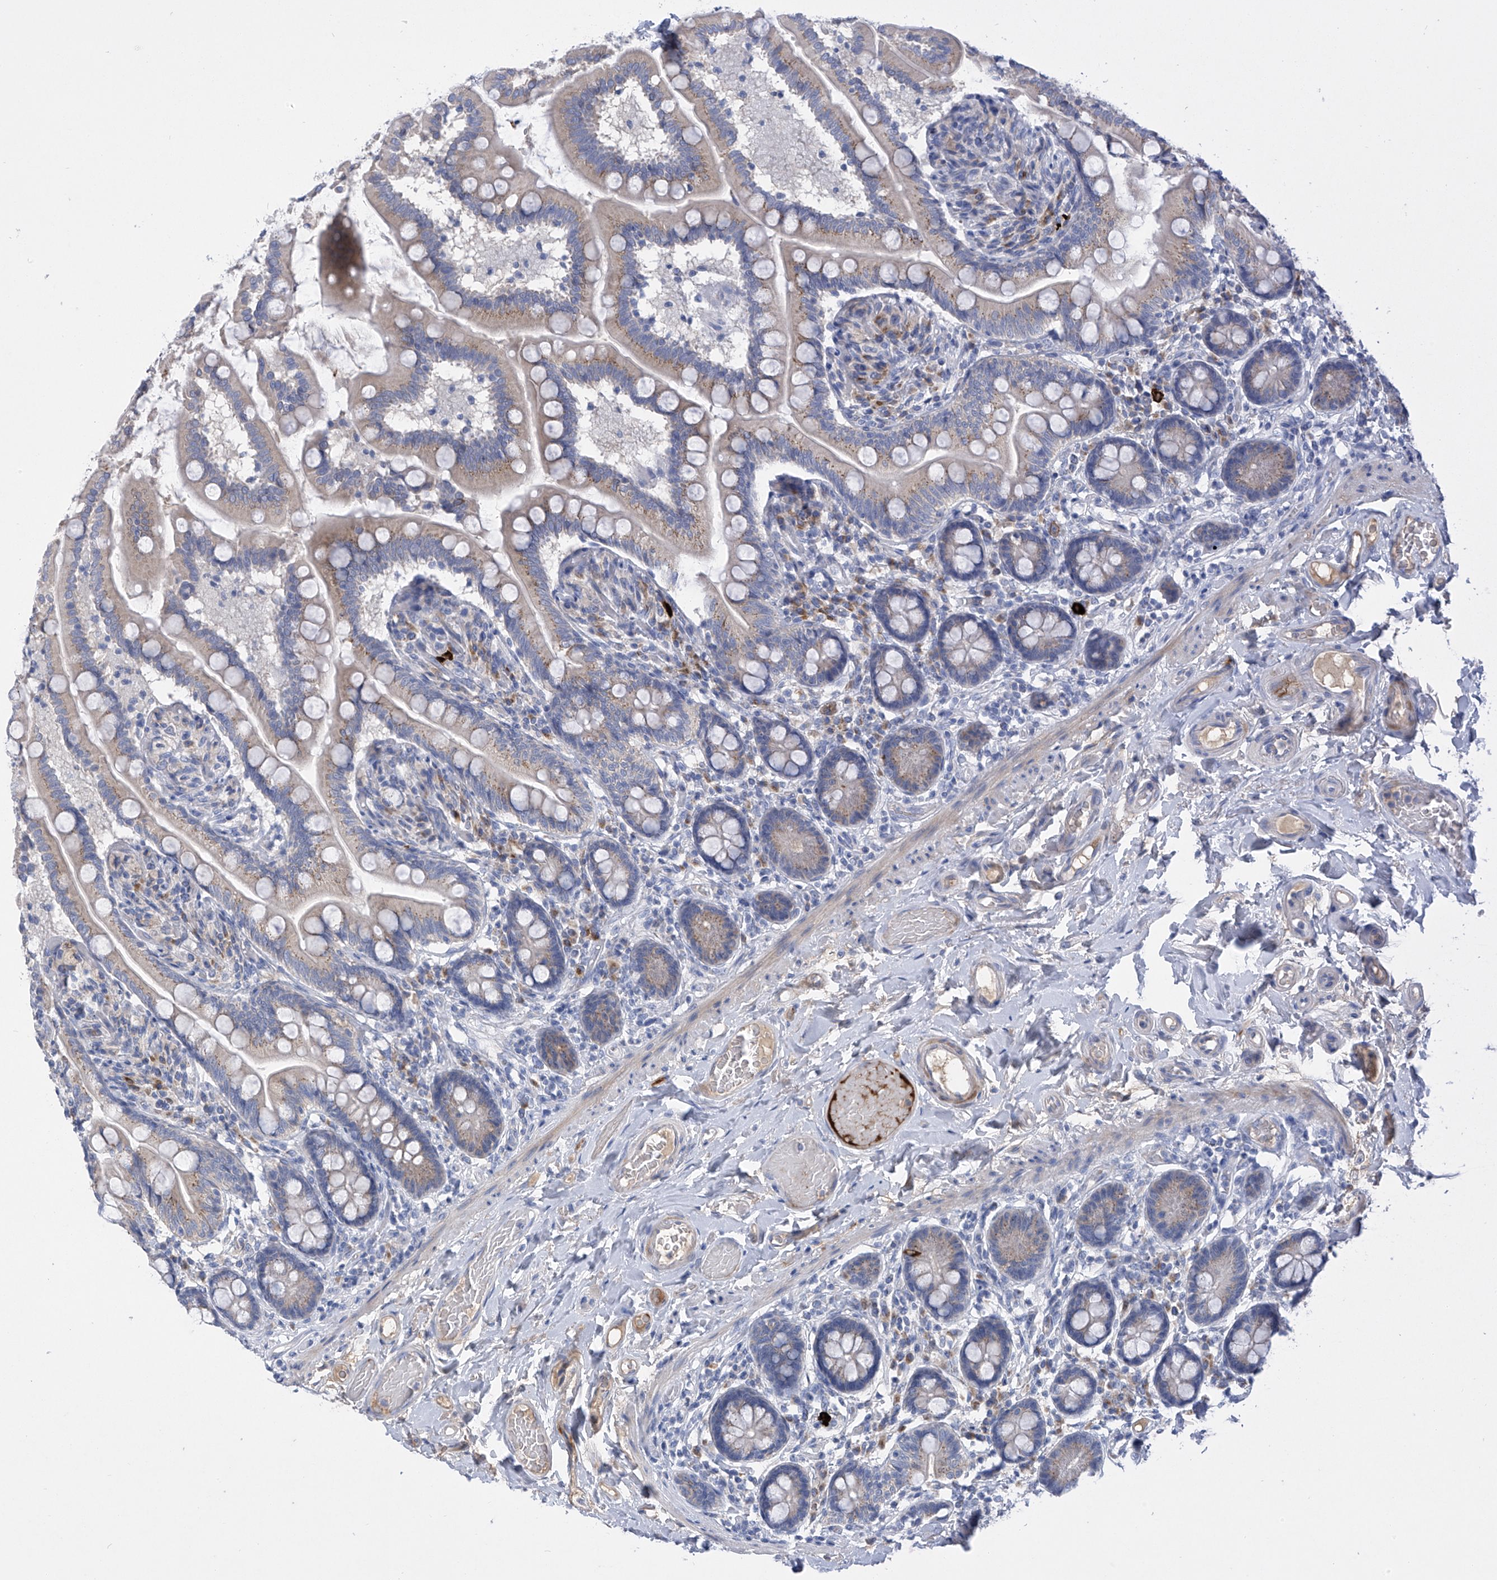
{"staining": {"intensity": "weak", "quantity": "25%-75%", "location": "cytoplasmic/membranous"}, "tissue": "small intestine", "cell_type": "Glandular cells", "image_type": "normal", "snomed": [{"axis": "morphology", "description": "Normal tissue, NOS"}, {"axis": "topography", "description": "Small intestine"}], "caption": "Normal small intestine shows weak cytoplasmic/membranous expression in approximately 25%-75% of glandular cells.", "gene": "SLCO4A1", "patient": {"sex": "female", "age": 64}}